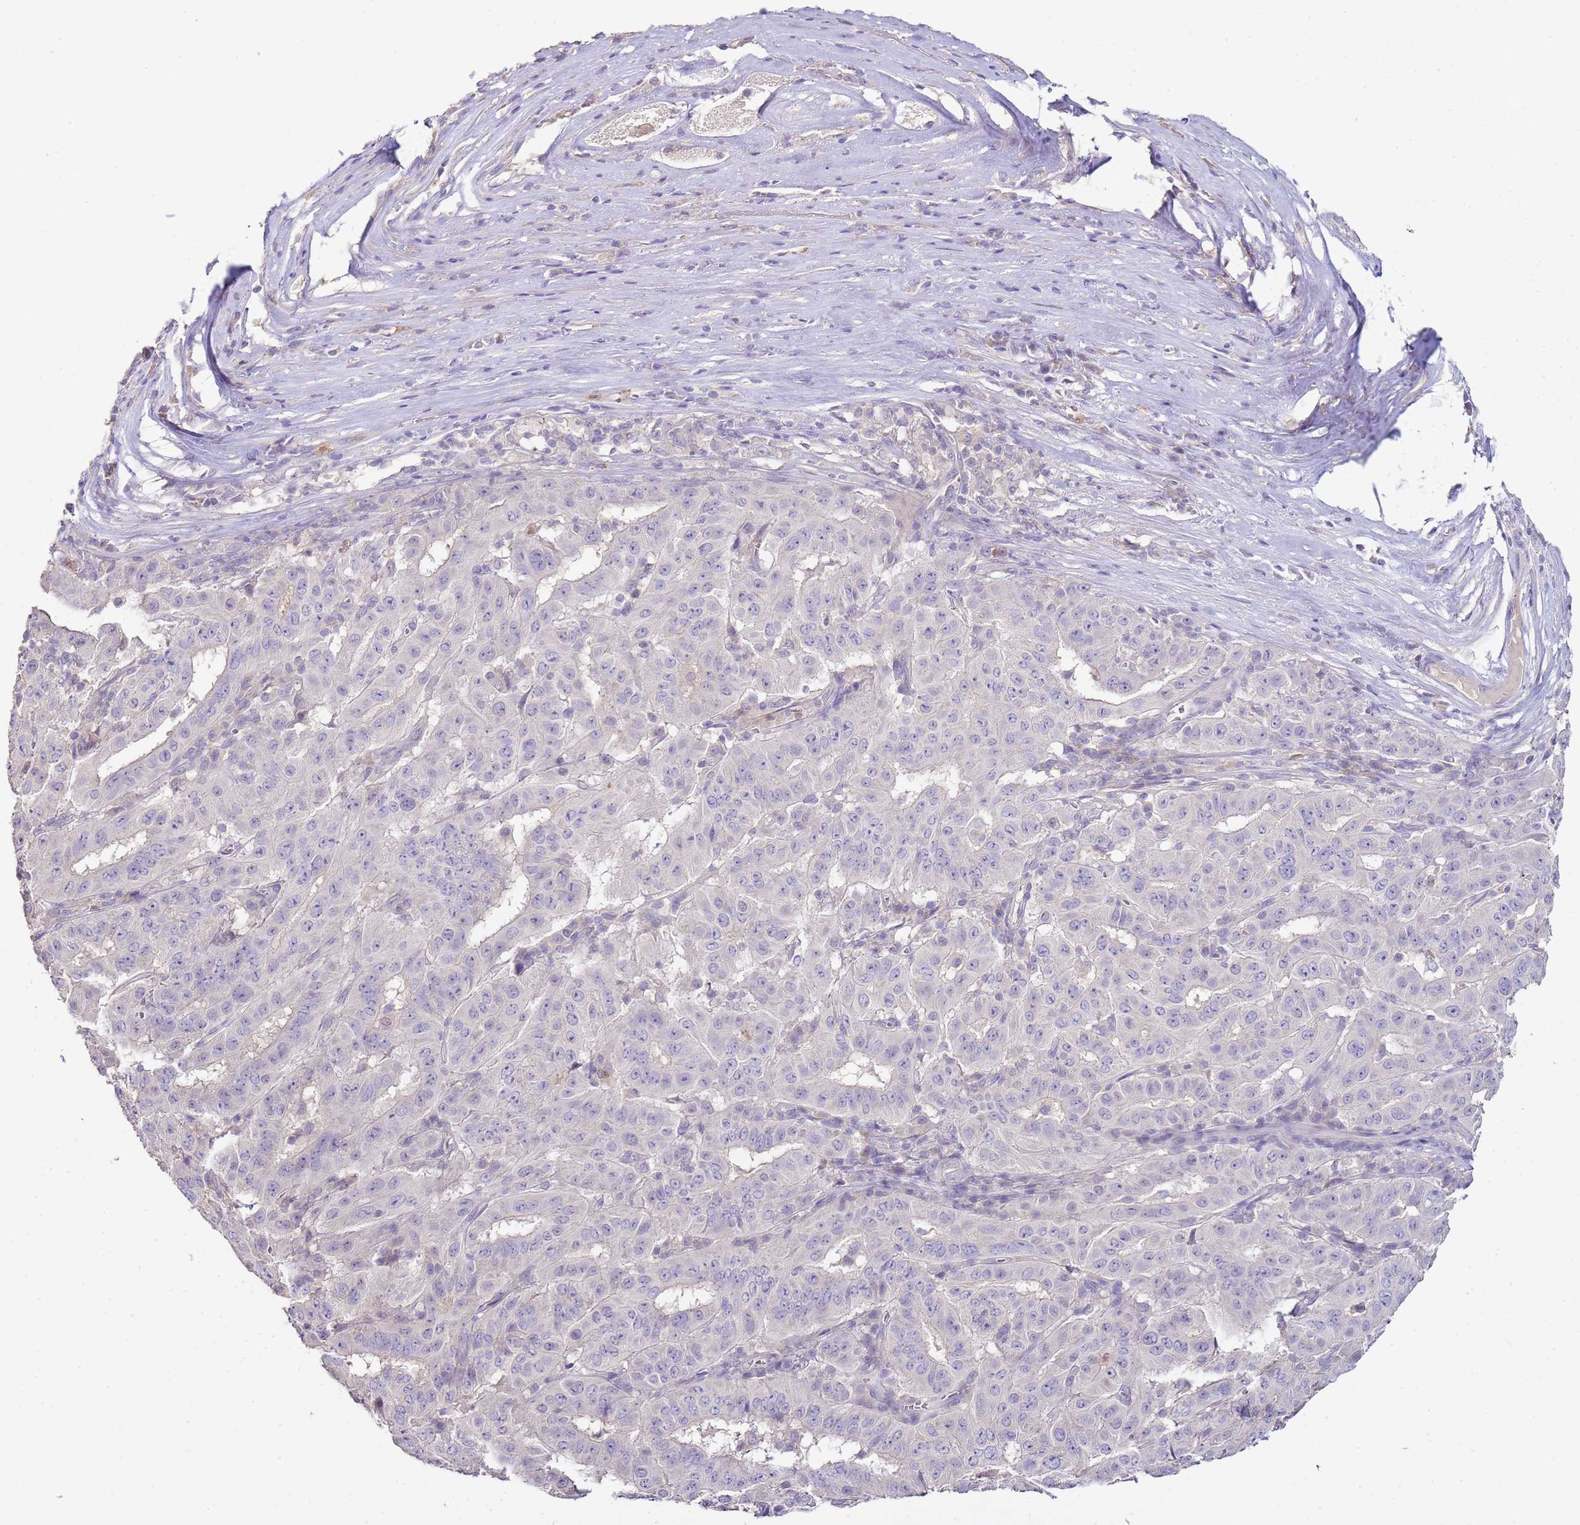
{"staining": {"intensity": "negative", "quantity": "none", "location": "none"}, "tissue": "pancreatic cancer", "cell_type": "Tumor cells", "image_type": "cancer", "snomed": [{"axis": "morphology", "description": "Adenocarcinoma, NOS"}, {"axis": "topography", "description": "Pancreas"}], "caption": "The histopathology image exhibits no significant staining in tumor cells of pancreatic cancer (adenocarcinoma).", "gene": "IL2RG", "patient": {"sex": "male", "age": 63}}